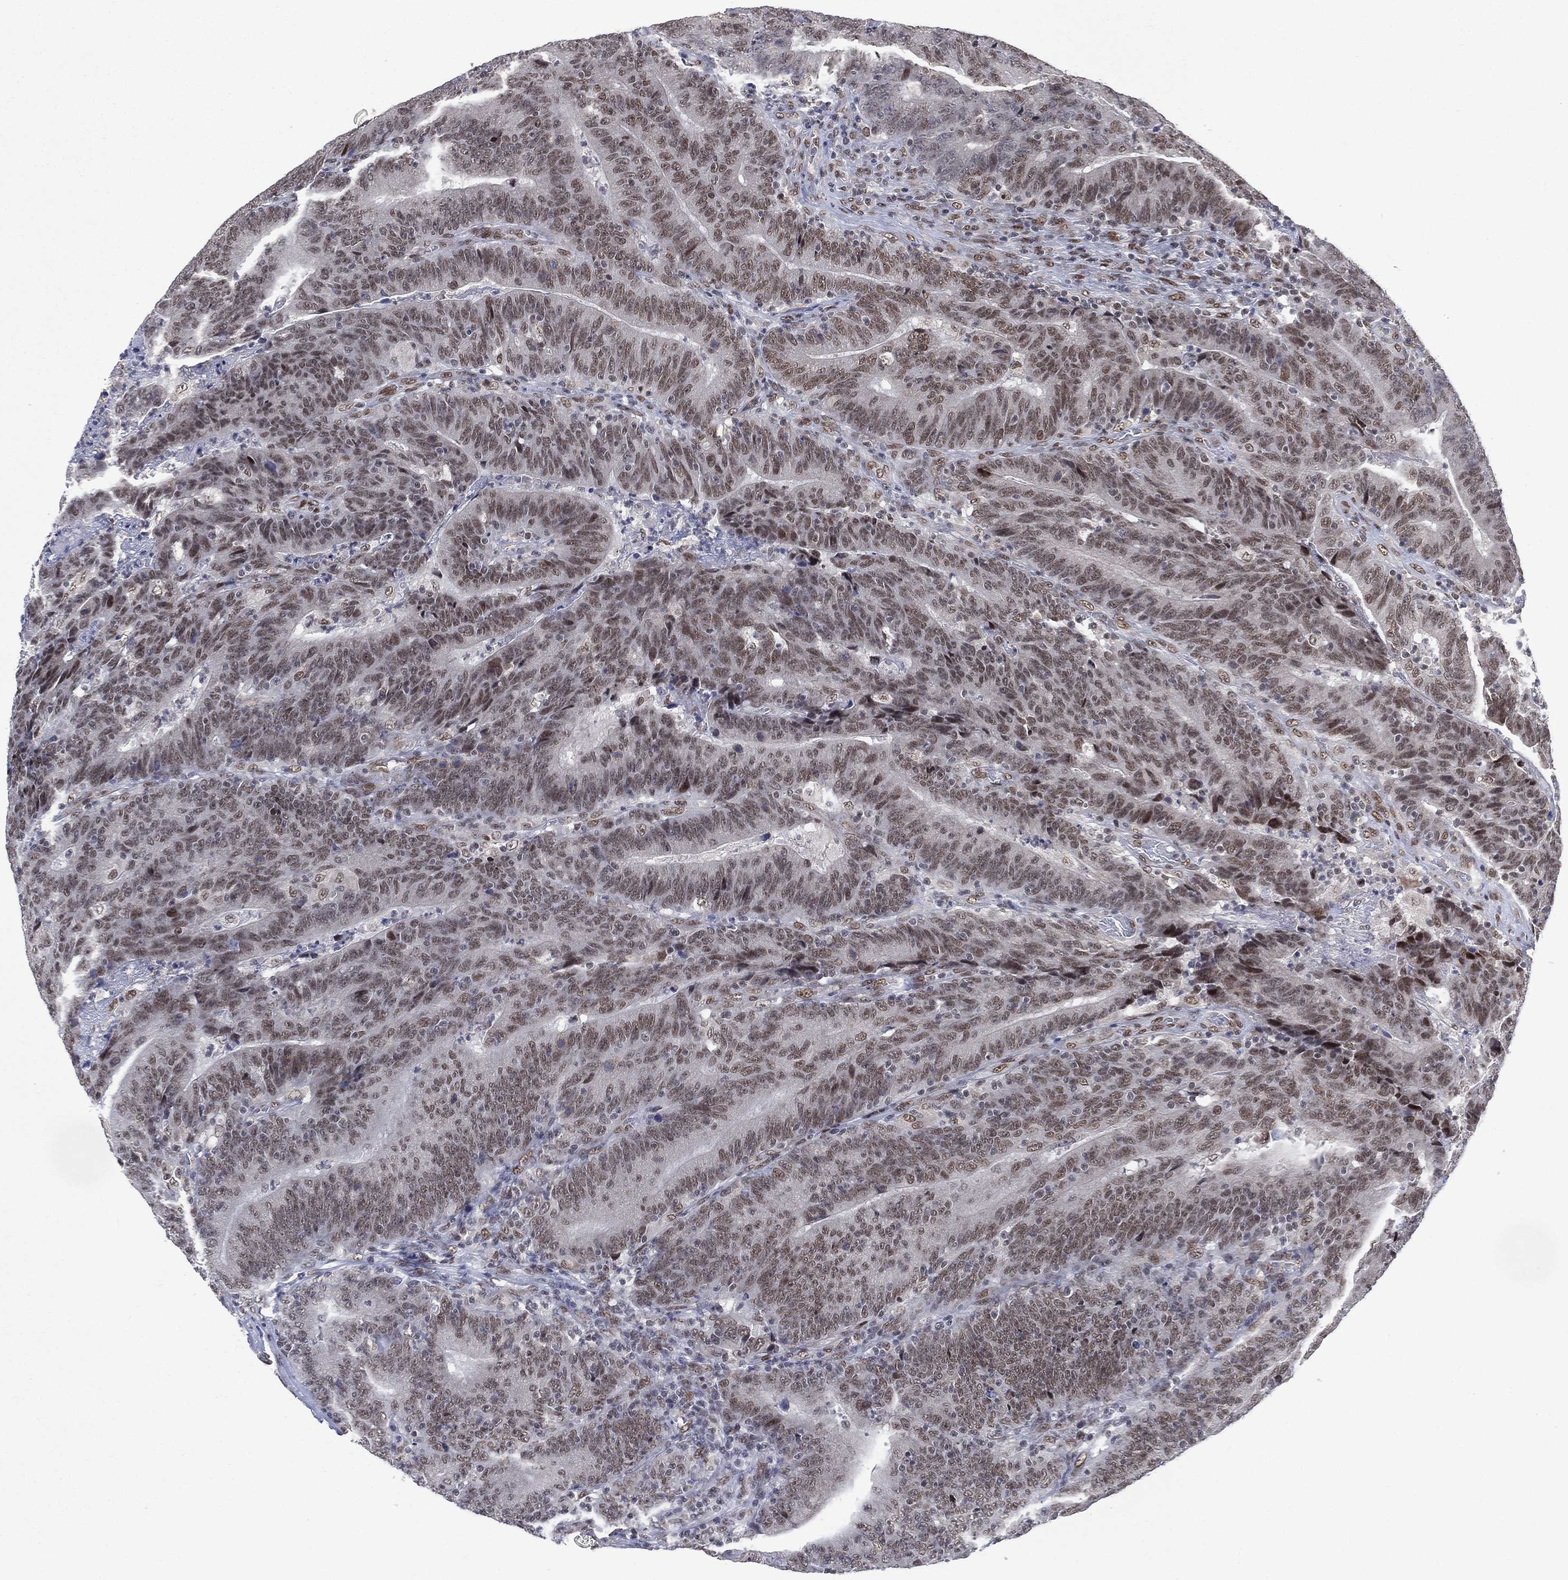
{"staining": {"intensity": "weak", "quantity": ">75%", "location": "nuclear"}, "tissue": "colorectal cancer", "cell_type": "Tumor cells", "image_type": "cancer", "snomed": [{"axis": "morphology", "description": "Adenocarcinoma, NOS"}, {"axis": "topography", "description": "Colon"}], "caption": "High-power microscopy captured an IHC histopathology image of colorectal adenocarcinoma, revealing weak nuclear staining in about >75% of tumor cells.", "gene": "YLPM1", "patient": {"sex": "female", "age": 75}}